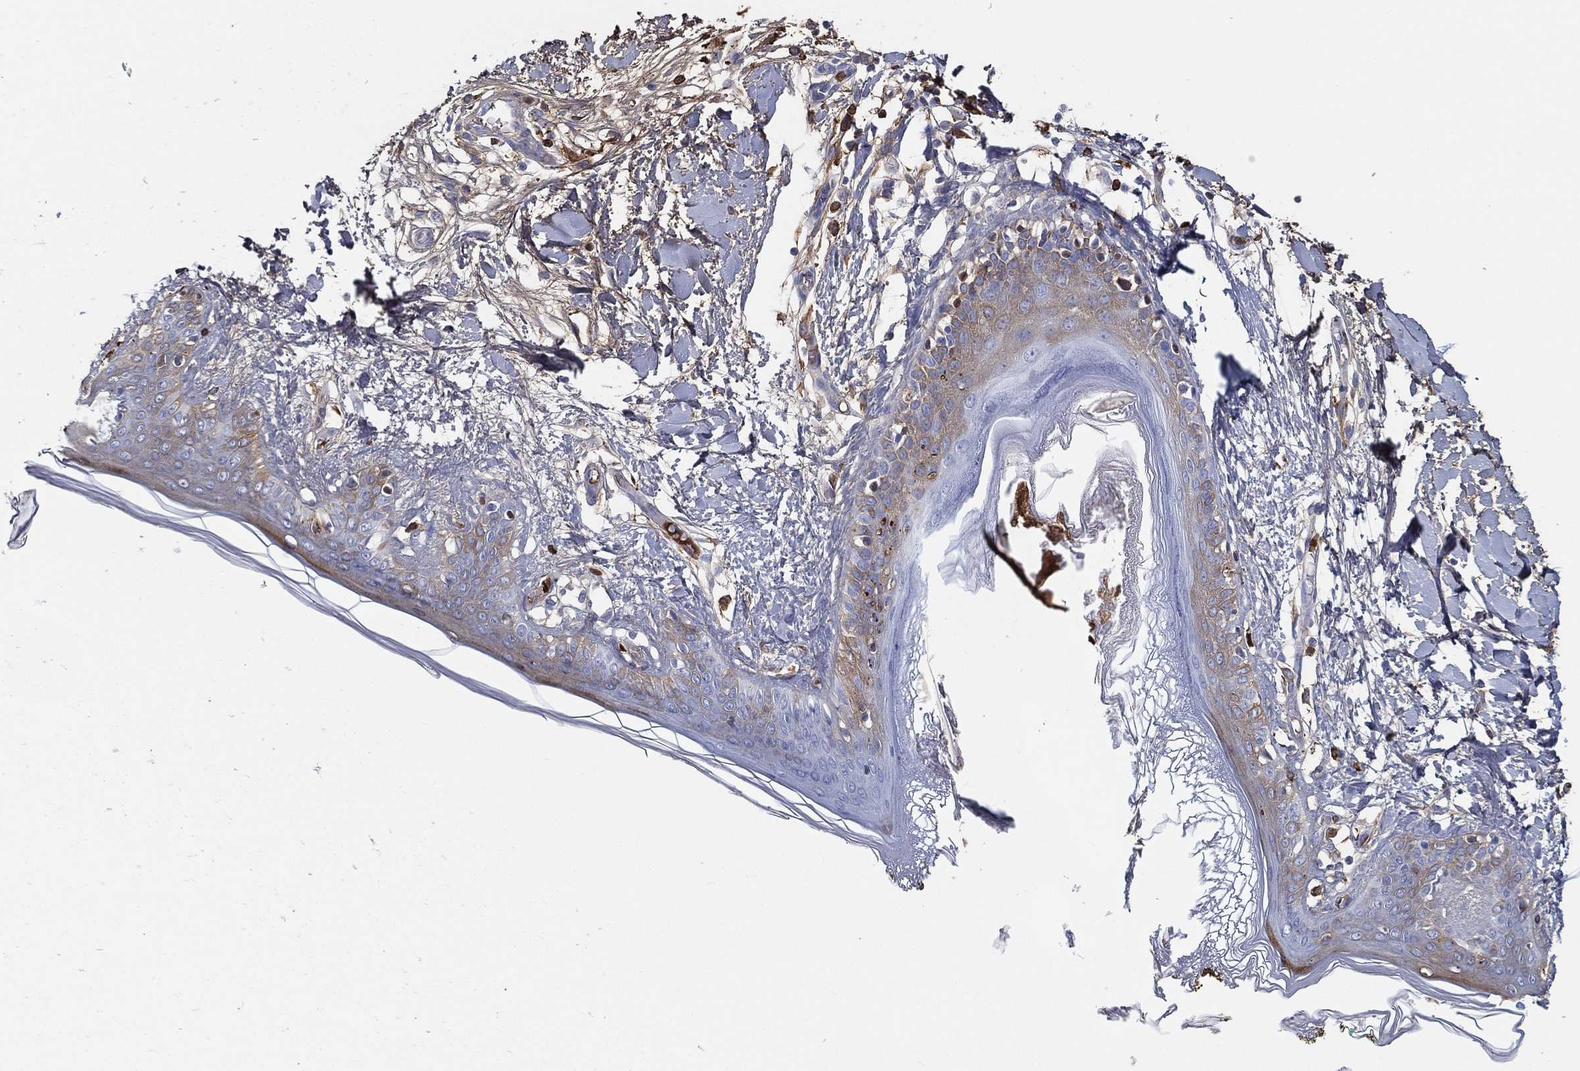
{"staining": {"intensity": "negative", "quantity": "none", "location": "none"}, "tissue": "skin", "cell_type": "Fibroblasts", "image_type": "normal", "snomed": [{"axis": "morphology", "description": "Normal tissue, NOS"}, {"axis": "morphology", "description": "Malignant melanoma, NOS"}, {"axis": "topography", "description": "Skin"}], "caption": "A high-resolution histopathology image shows IHC staining of benign skin, which displays no significant staining in fibroblasts. (DAB immunohistochemistry visualized using brightfield microscopy, high magnification).", "gene": "IFNB1", "patient": {"sex": "female", "age": 34}}